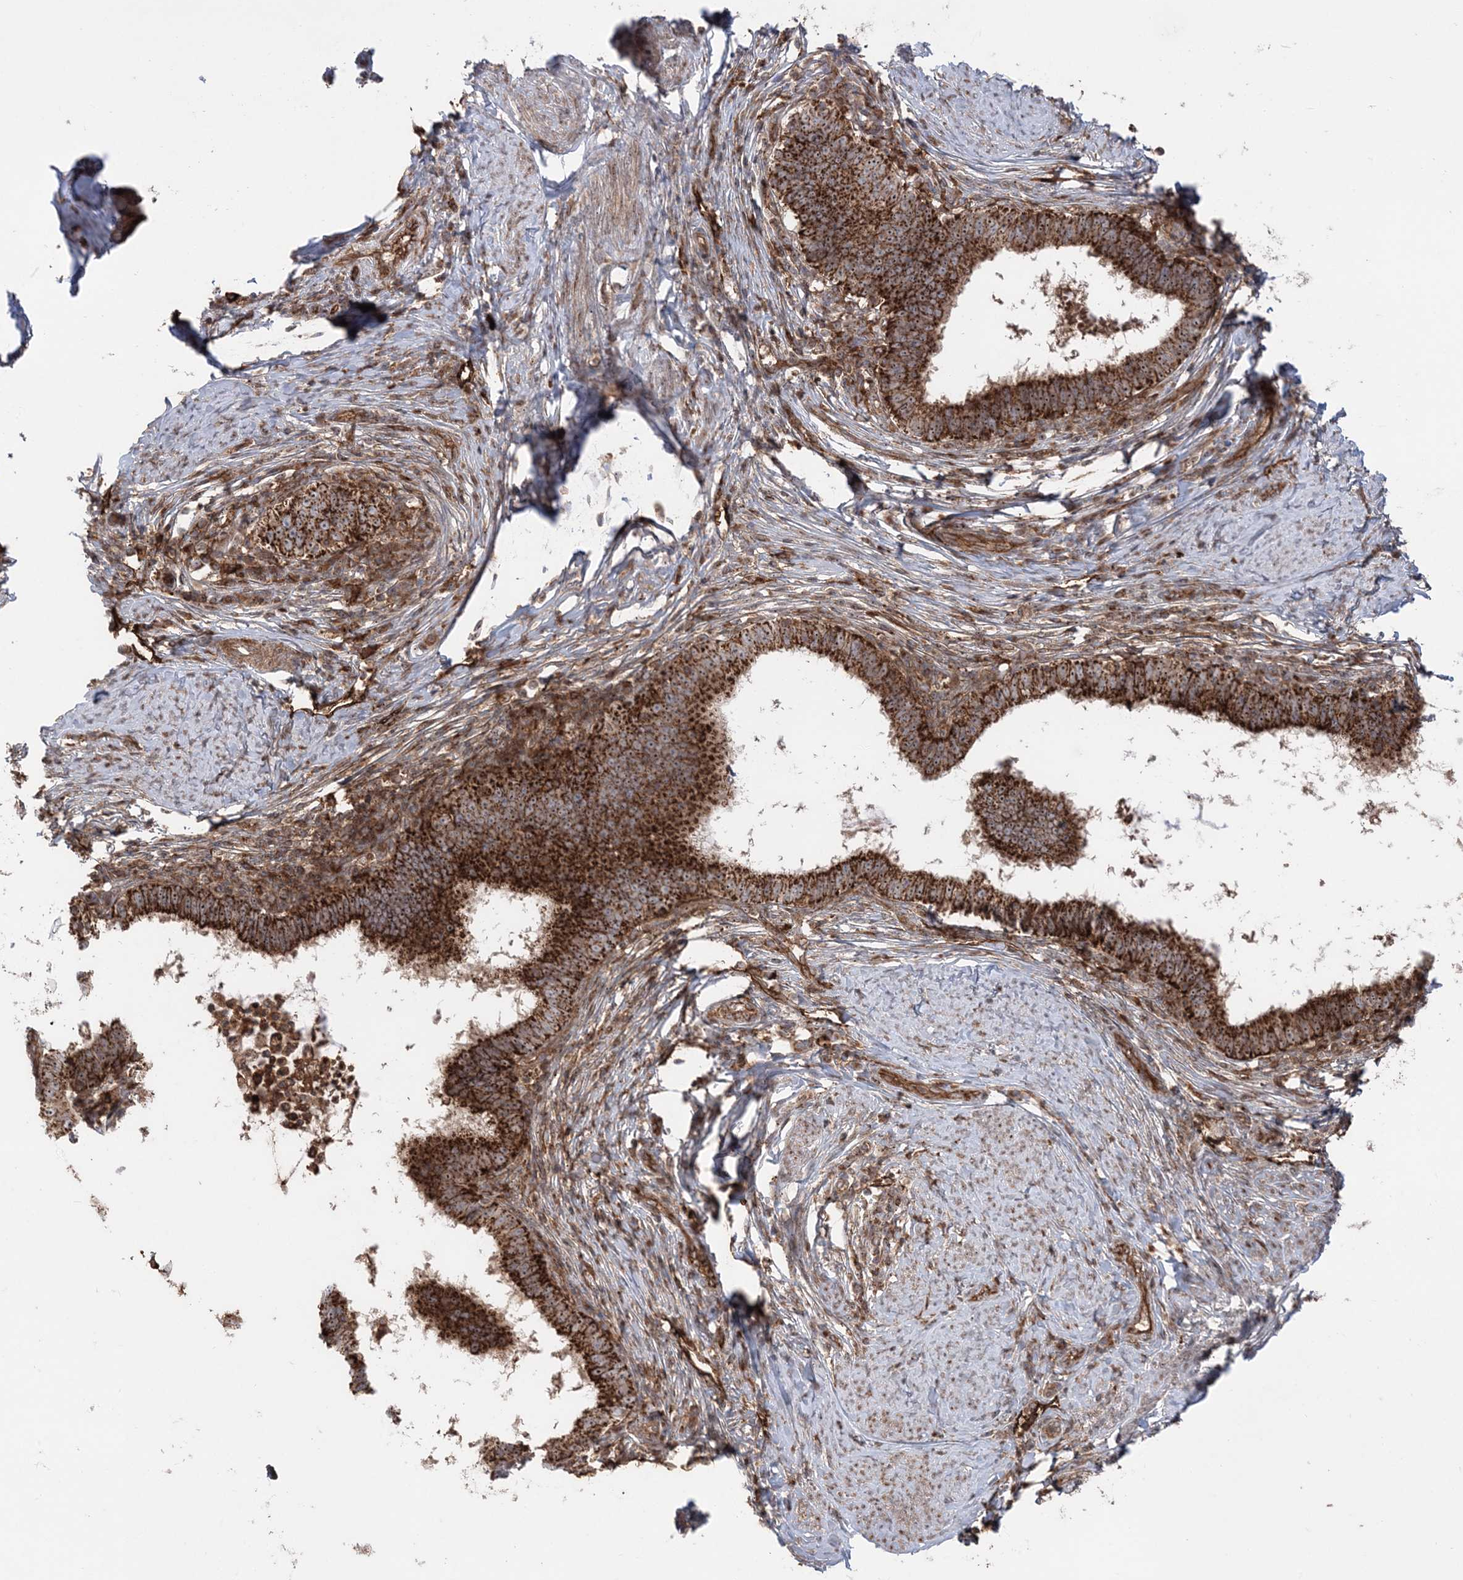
{"staining": {"intensity": "strong", "quantity": ">75%", "location": "cytoplasmic/membranous"}, "tissue": "cervical cancer", "cell_type": "Tumor cells", "image_type": "cancer", "snomed": [{"axis": "morphology", "description": "Adenocarcinoma, NOS"}, {"axis": "topography", "description": "Cervix"}], "caption": "Cervical cancer (adenocarcinoma) stained with a brown dye exhibits strong cytoplasmic/membranous positive expression in about >75% of tumor cells.", "gene": "LRPPRC", "patient": {"sex": "female", "age": 36}}